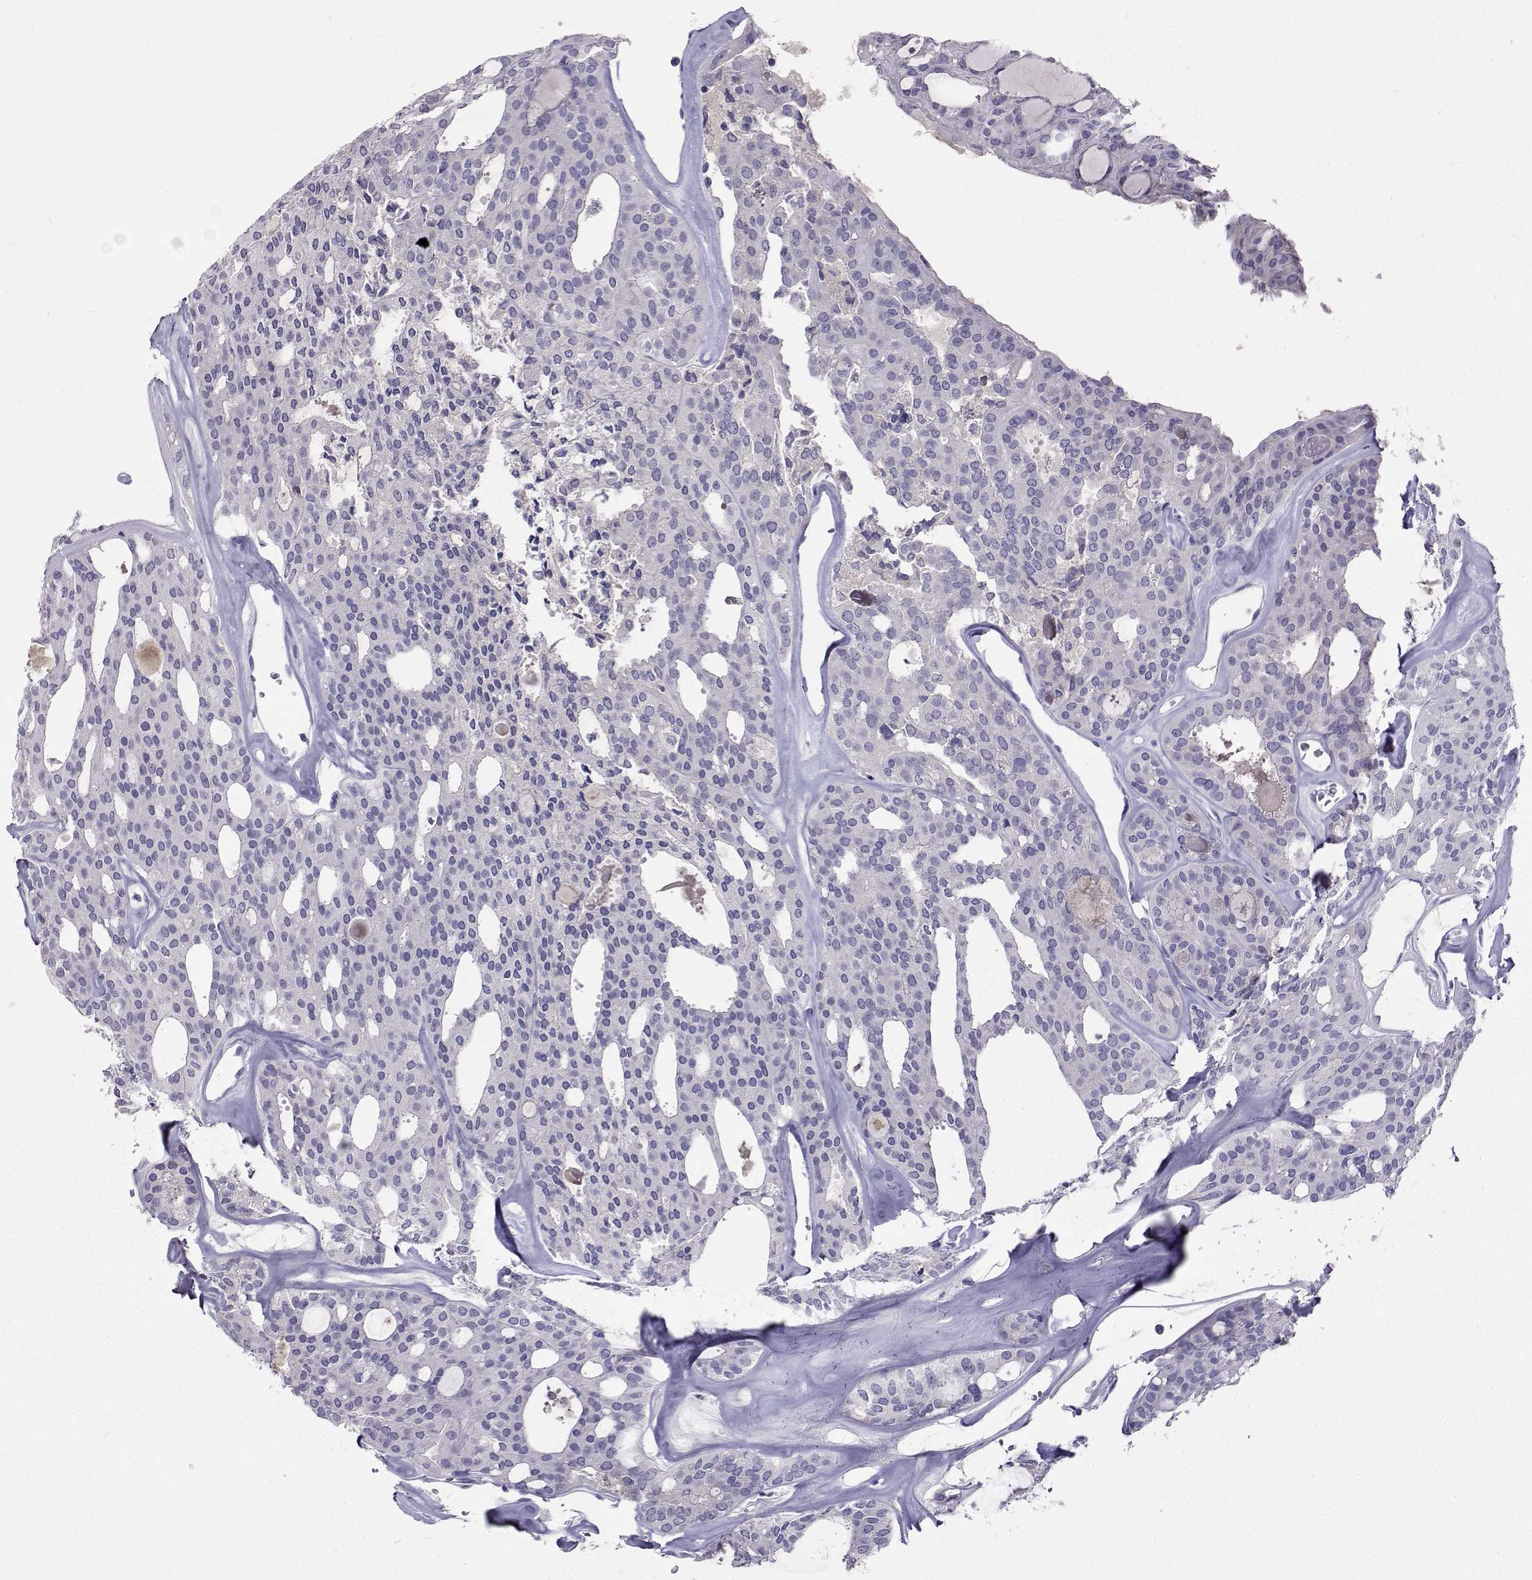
{"staining": {"intensity": "negative", "quantity": "none", "location": "none"}, "tissue": "thyroid cancer", "cell_type": "Tumor cells", "image_type": "cancer", "snomed": [{"axis": "morphology", "description": "Follicular adenoma carcinoma, NOS"}, {"axis": "topography", "description": "Thyroid gland"}], "caption": "High magnification brightfield microscopy of follicular adenoma carcinoma (thyroid) stained with DAB (brown) and counterstained with hematoxylin (blue): tumor cells show no significant positivity.", "gene": "CFAP44", "patient": {"sex": "male", "age": 75}}